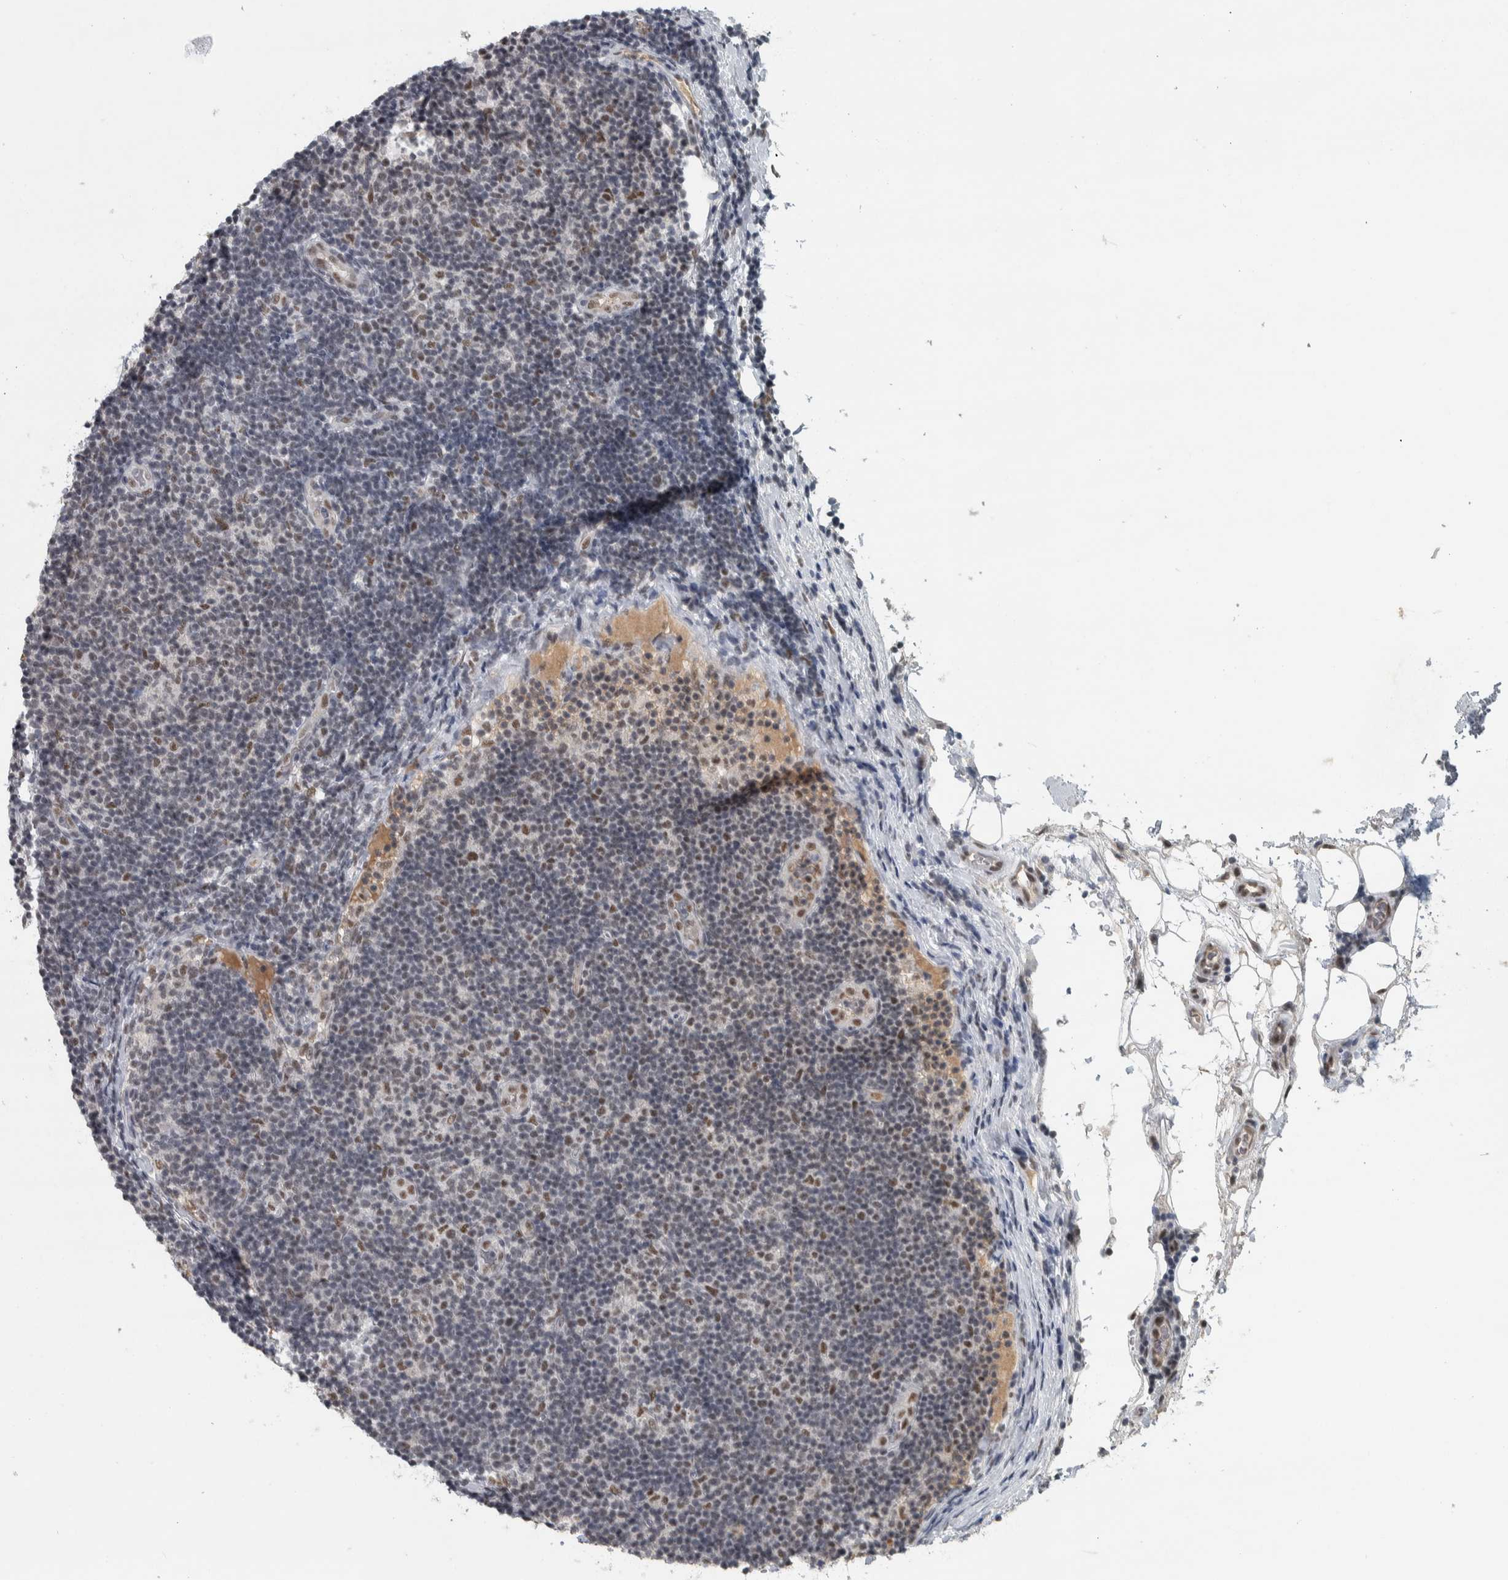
{"staining": {"intensity": "moderate", "quantity": "<25%", "location": "nuclear"}, "tissue": "lymphoma", "cell_type": "Tumor cells", "image_type": "cancer", "snomed": [{"axis": "morphology", "description": "Malignant lymphoma, non-Hodgkin's type, Low grade"}, {"axis": "topography", "description": "Lymph node"}], "caption": "This is an image of immunohistochemistry (IHC) staining of malignant lymphoma, non-Hodgkin's type (low-grade), which shows moderate expression in the nuclear of tumor cells.", "gene": "DDX42", "patient": {"sex": "male", "age": 83}}